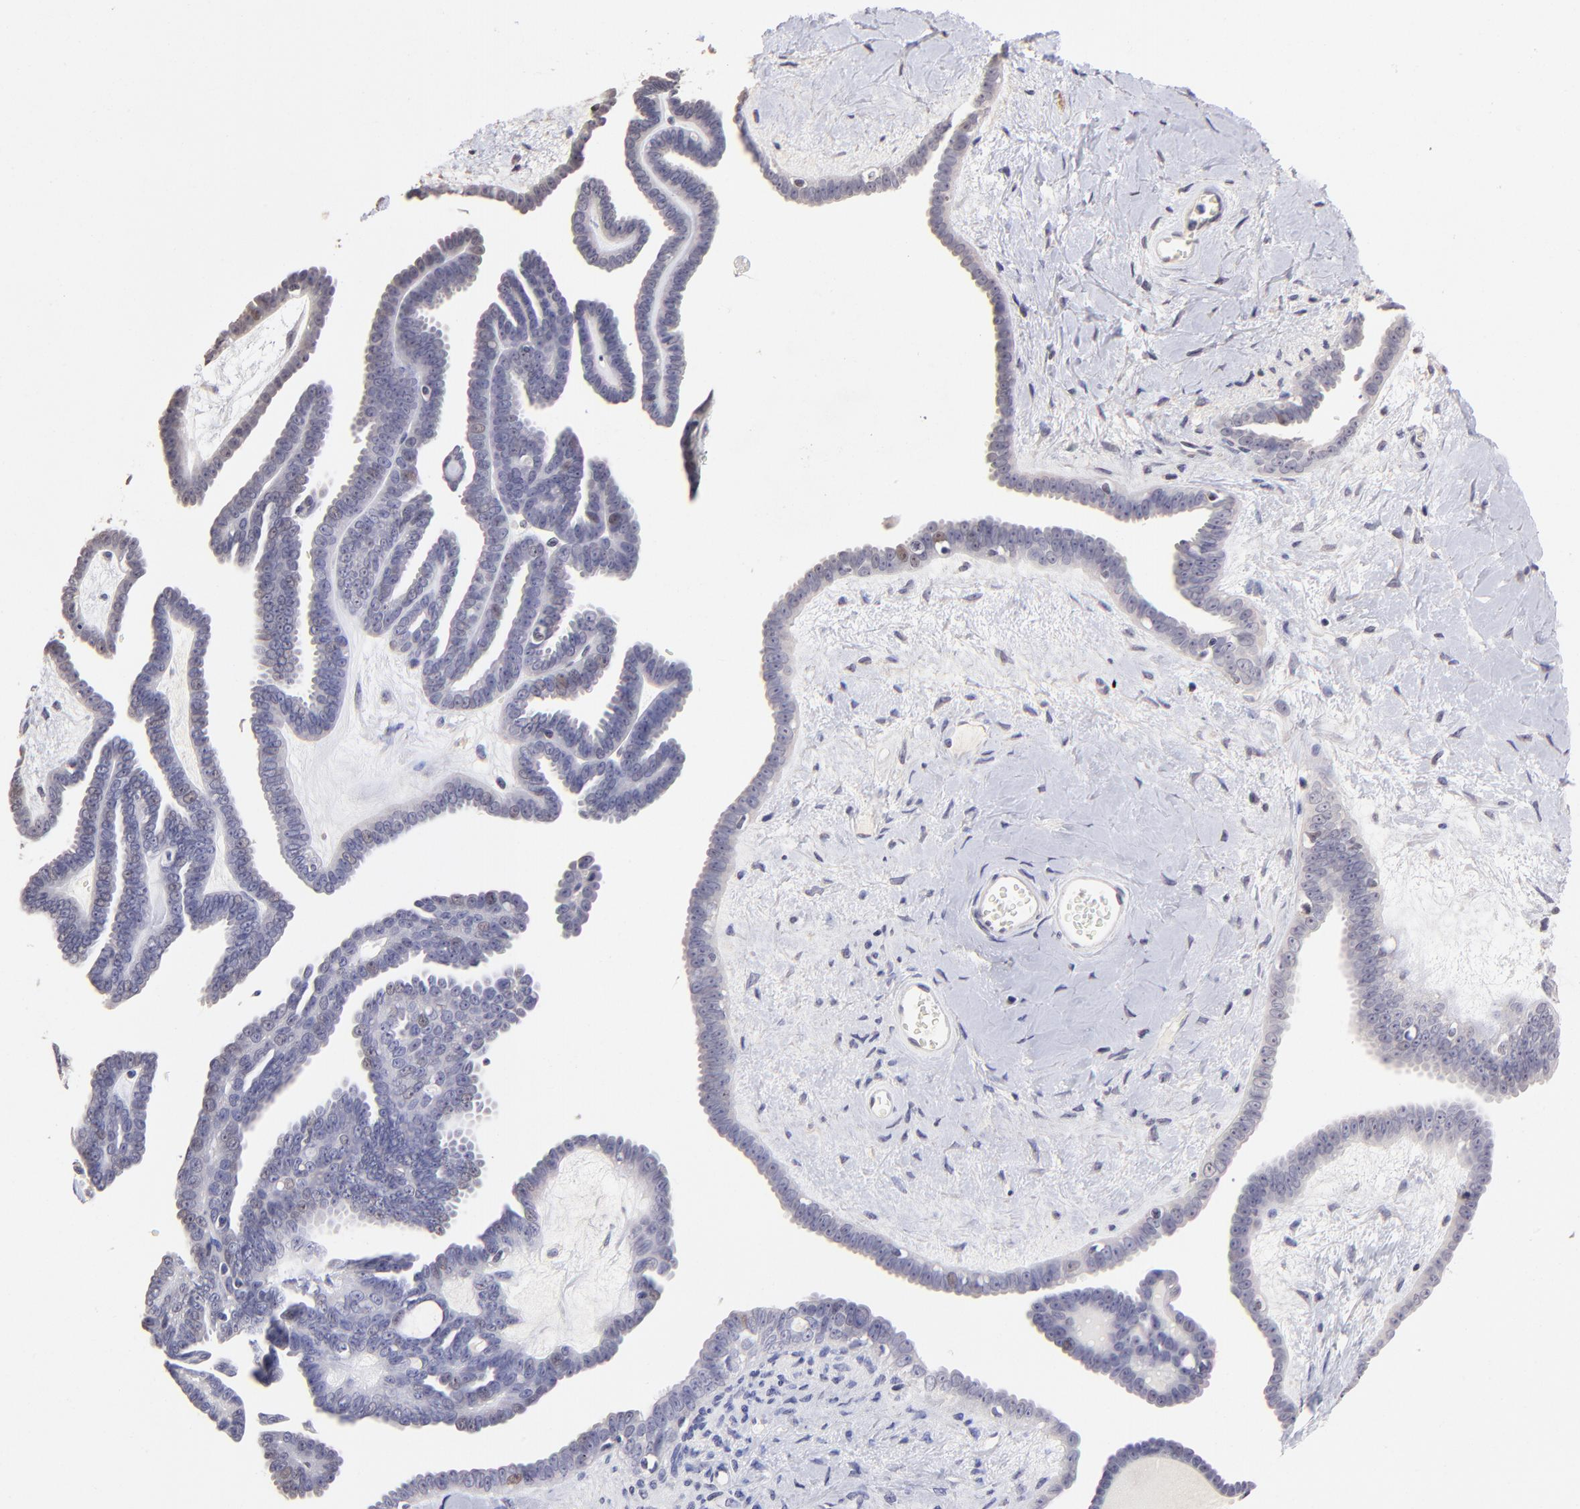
{"staining": {"intensity": "weak", "quantity": "<25%", "location": "nuclear"}, "tissue": "ovarian cancer", "cell_type": "Tumor cells", "image_type": "cancer", "snomed": [{"axis": "morphology", "description": "Cystadenocarcinoma, serous, NOS"}, {"axis": "topography", "description": "Ovary"}], "caption": "Tumor cells are negative for protein expression in human serous cystadenocarcinoma (ovarian). Brightfield microscopy of immunohistochemistry (IHC) stained with DAB (3,3'-diaminobenzidine) (brown) and hematoxylin (blue), captured at high magnification.", "gene": "DNMT1", "patient": {"sex": "female", "age": 71}}